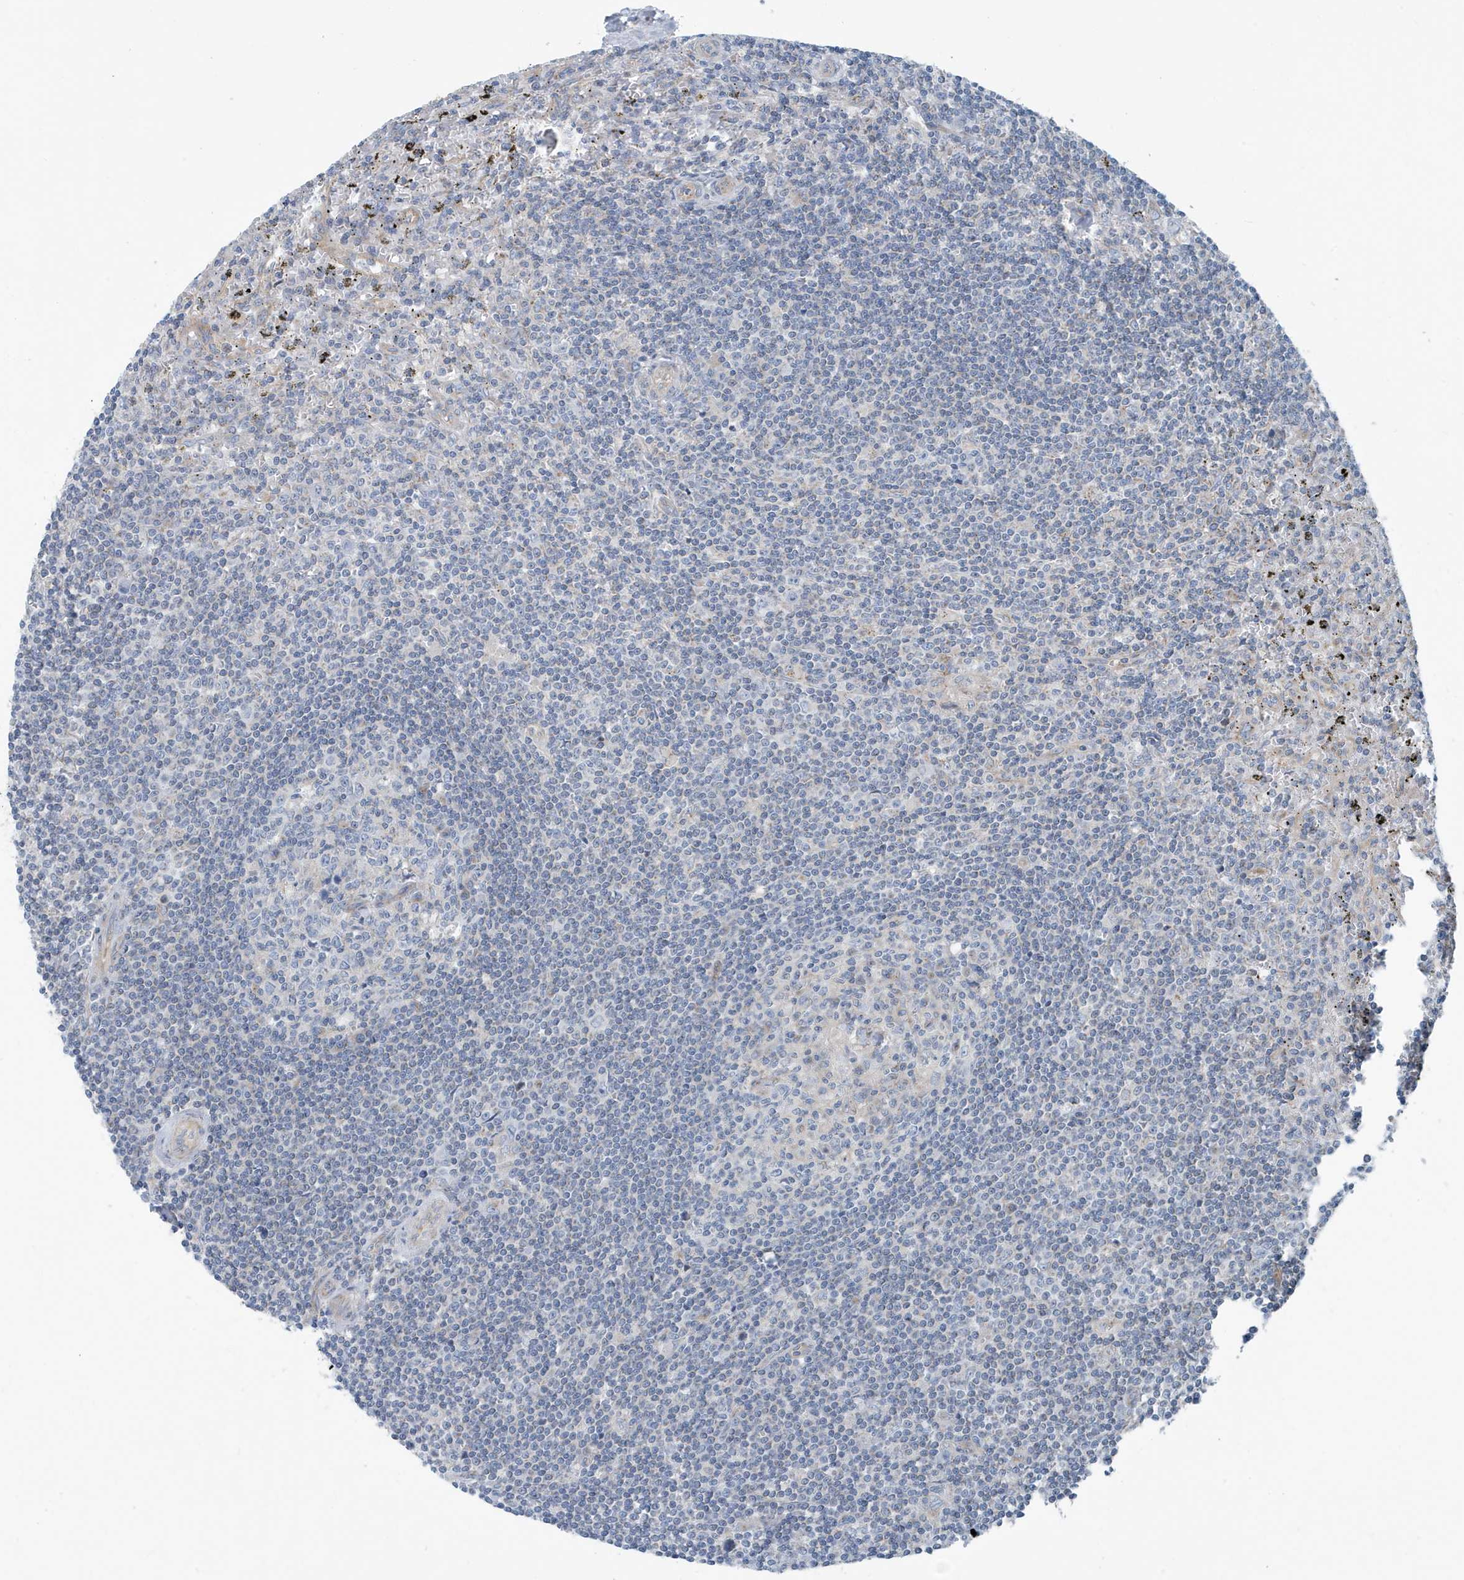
{"staining": {"intensity": "negative", "quantity": "none", "location": "none"}, "tissue": "lymphoma", "cell_type": "Tumor cells", "image_type": "cancer", "snomed": [{"axis": "morphology", "description": "Malignant lymphoma, non-Hodgkin's type, Low grade"}, {"axis": "topography", "description": "Spleen"}], "caption": "Immunohistochemistry (IHC) of lymphoma reveals no positivity in tumor cells.", "gene": "PPM1M", "patient": {"sex": "male", "age": 76}}